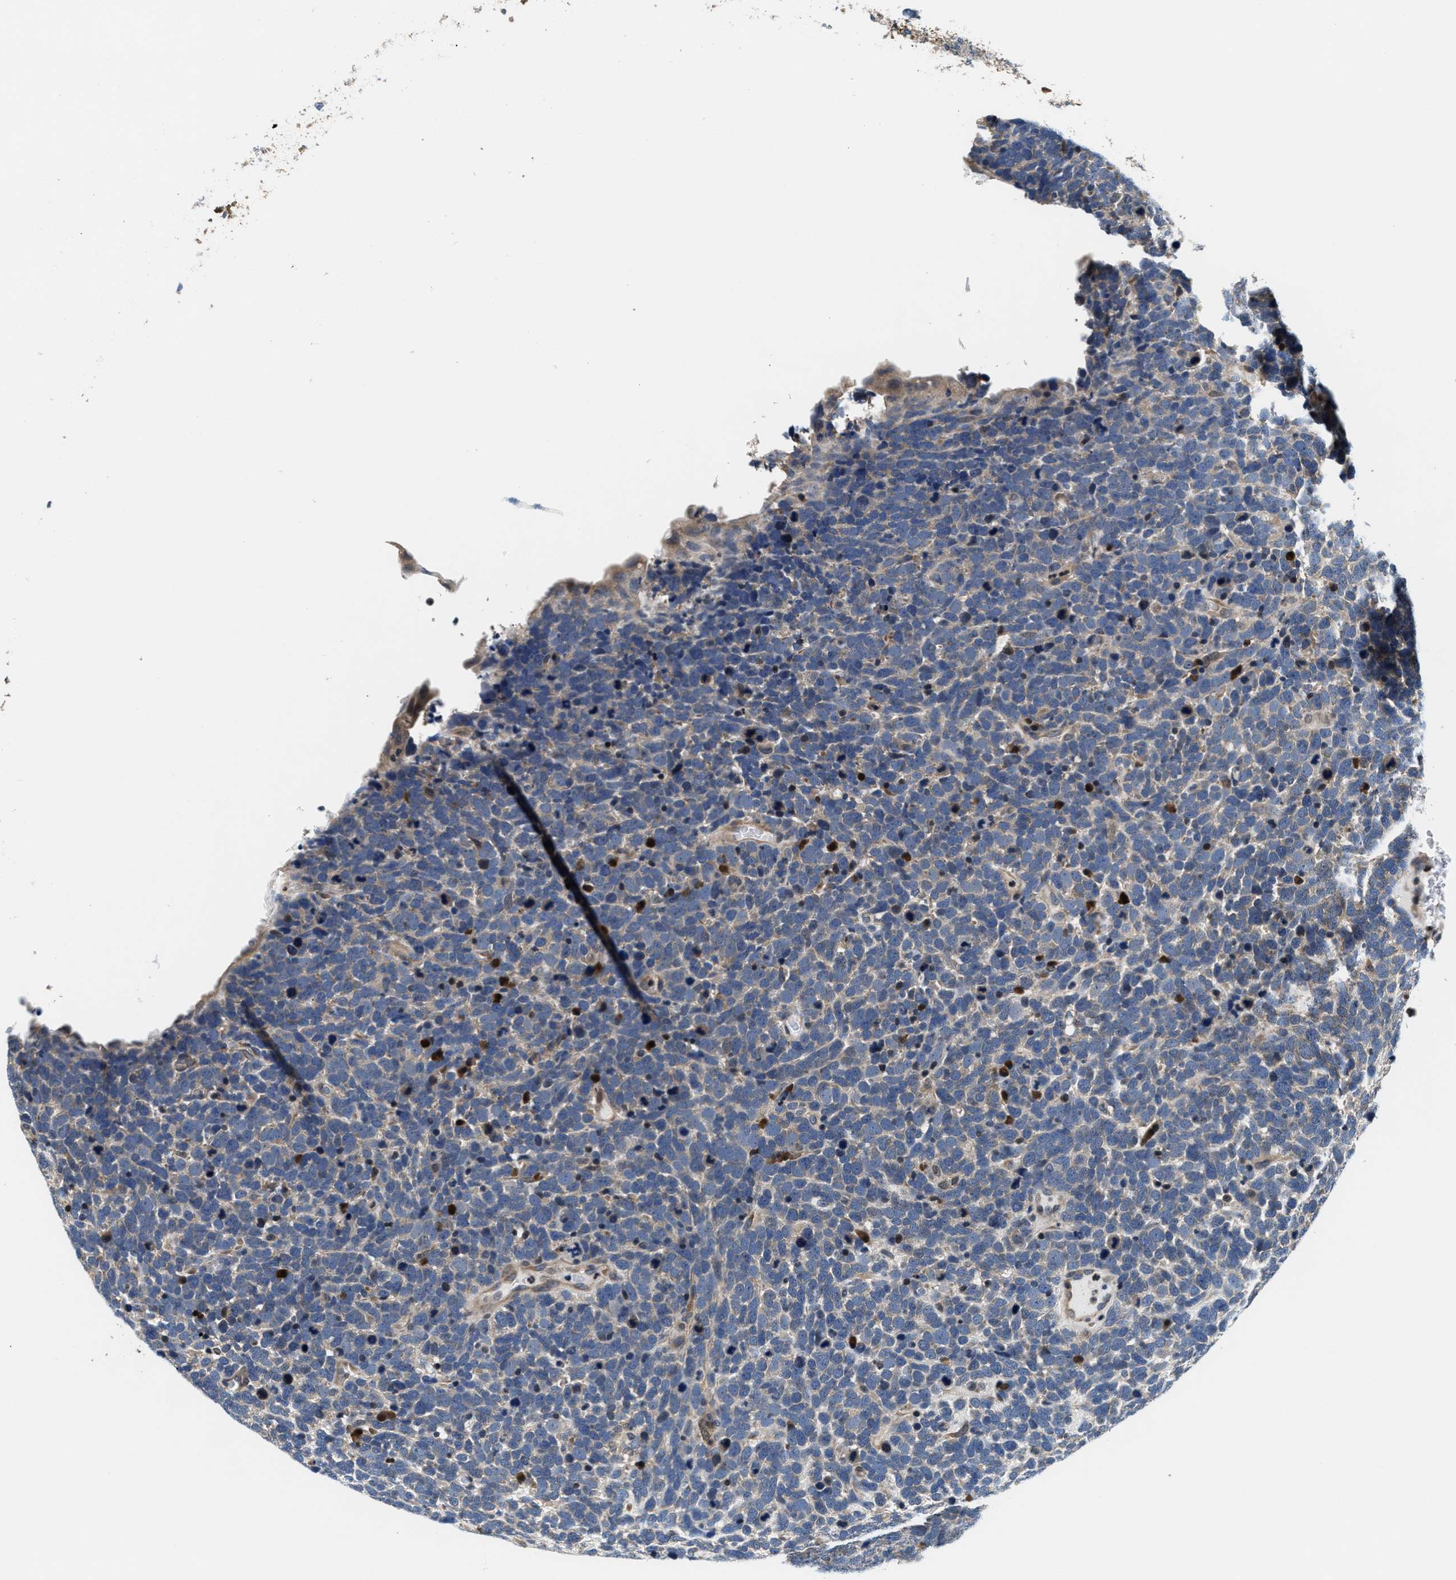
{"staining": {"intensity": "weak", "quantity": "25%-75%", "location": "cytoplasmic/membranous"}, "tissue": "urothelial cancer", "cell_type": "Tumor cells", "image_type": "cancer", "snomed": [{"axis": "morphology", "description": "Urothelial carcinoma, High grade"}, {"axis": "topography", "description": "Urinary bladder"}], "caption": "Human urothelial carcinoma (high-grade) stained with a protein marker exhibits weak staining in tumor cells.", "gene": "PHPT1", "patient": {"sex": "female", "age": 82}}